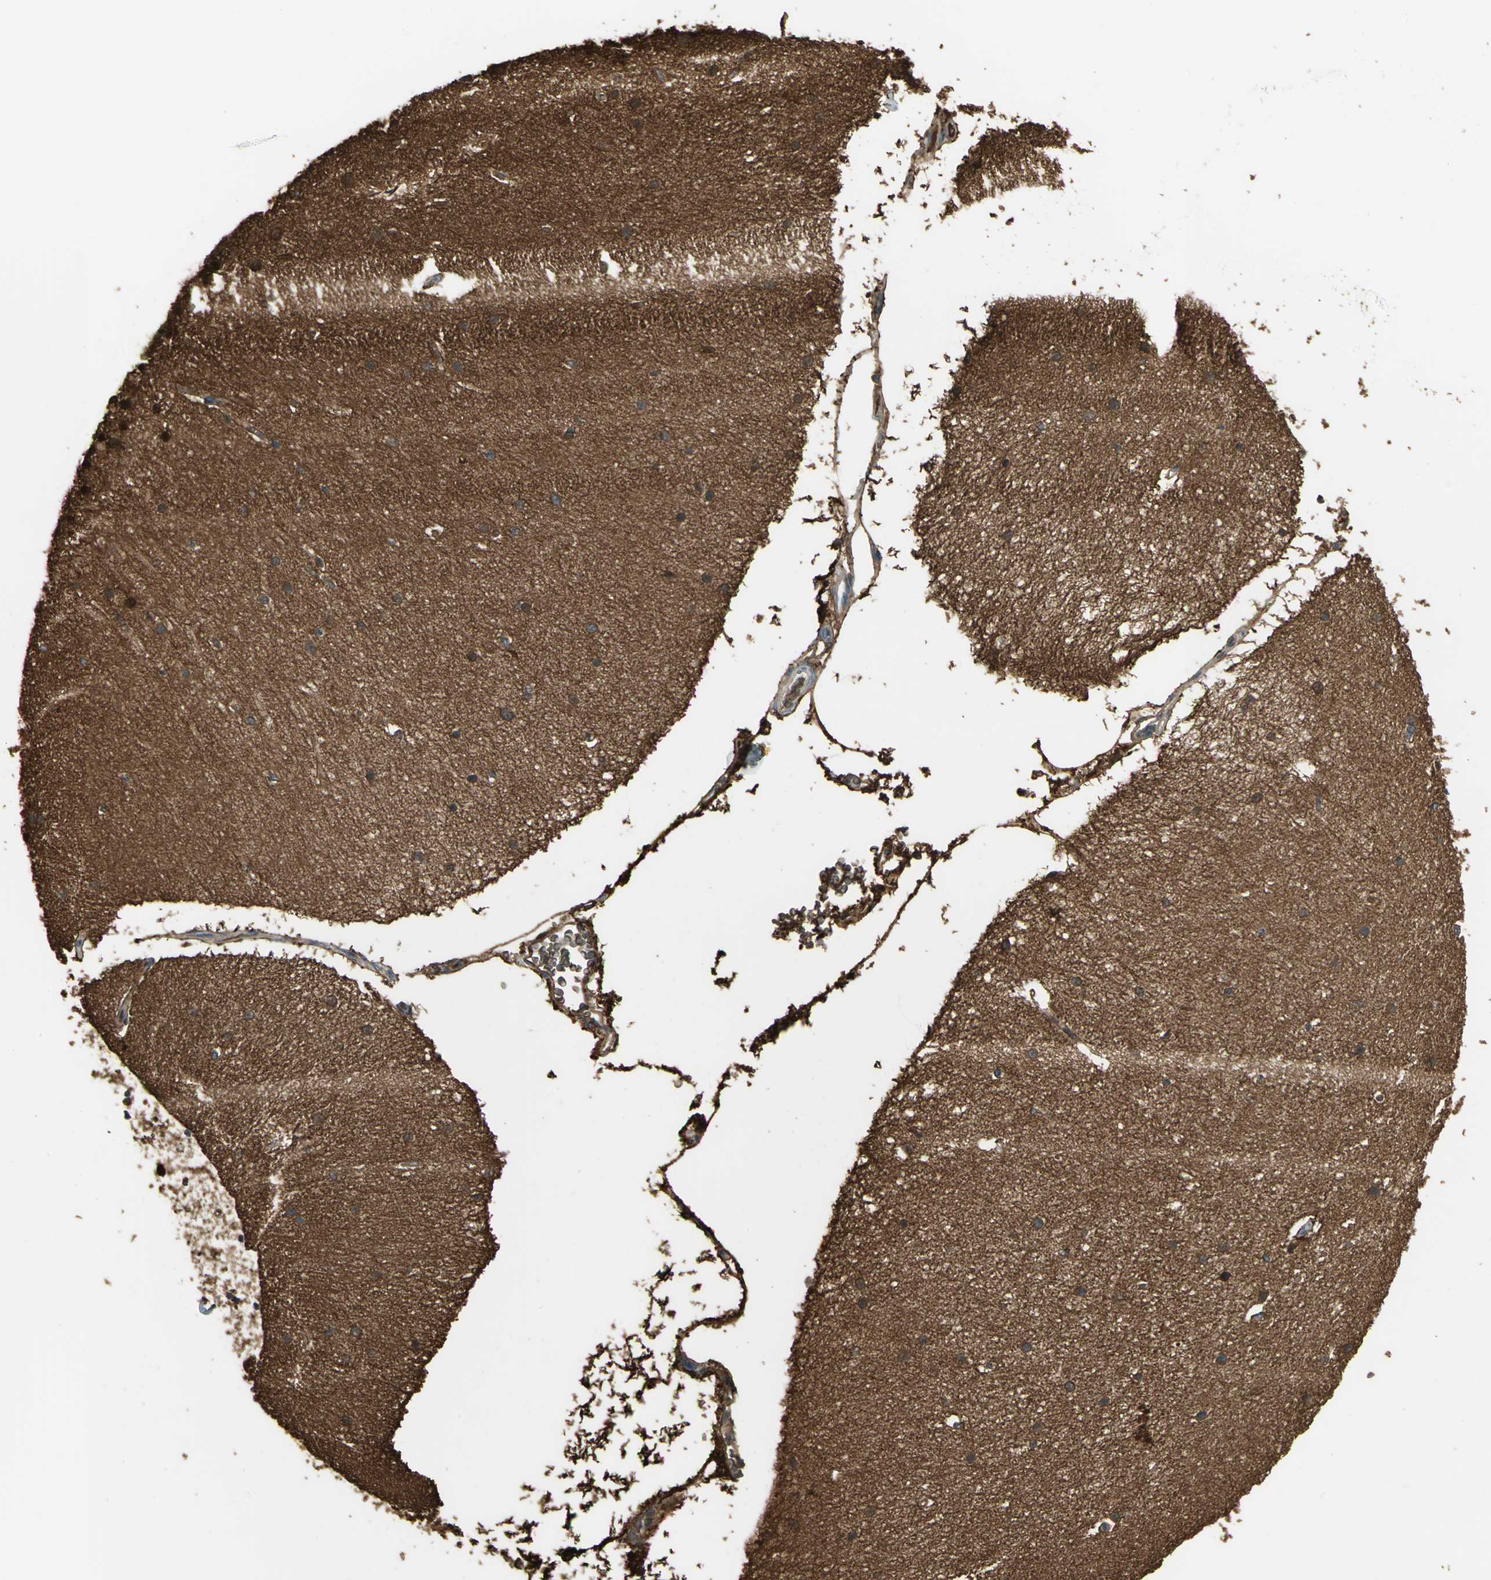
{"staining": {"intensity": "strong", "quantity": ">75%", "location": "cytoplasmic/membranous"}, "tissue": "cerebellum", "cell_type": "Cells in granular layer", "image_type": "normal", "snomed": [{"axis": "morphology", "description": "Normal tissue, NOS"}, {"axis": "topography", "description": "Cerebellum"}], "caption": "Benign cerebellum reveals strong cytoplasmic/membranous positivity in approximately >75% of cells in granular layer.", "gene": "DDAH1", "patient": {"sex": "female", "age": 54}}